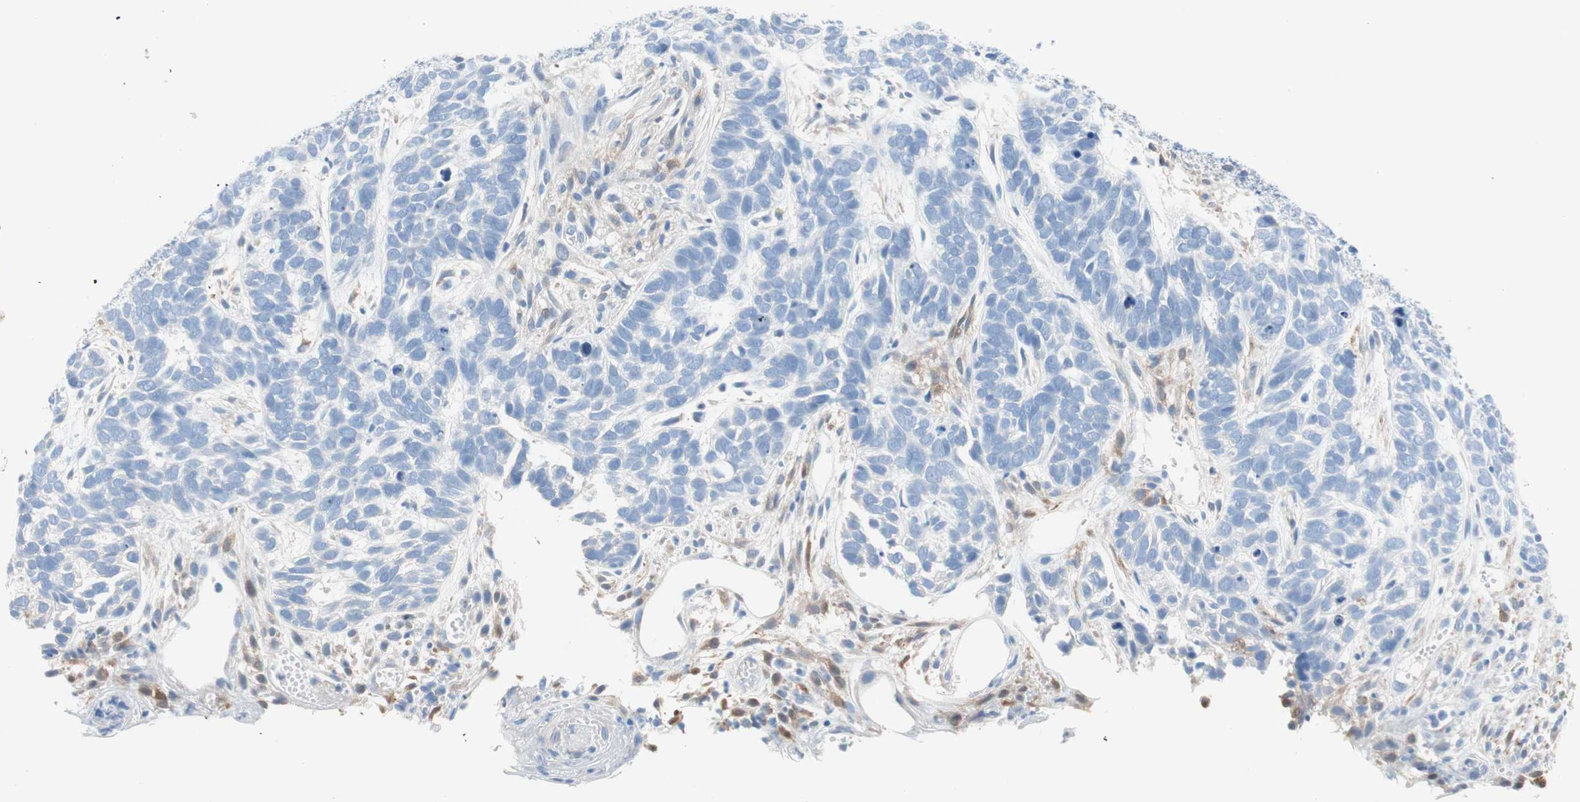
{"staining": {"intensity": "negative", "quantity": "none", "location": "none"}, "tissue": "skin cancer", "cell_type": "Tumor cells", "image_type": "cancer", "snomed": [{"axis": "morphology", "description": "Basal cell carcinoma"}, {"axis": "topography", "description": "Skin"}], "caption": "A photomicrograph of human skin cancer is negative for staining in tumor cells.", "gene": "GLUL", "patient": {"sex": "male", "age": 87}}